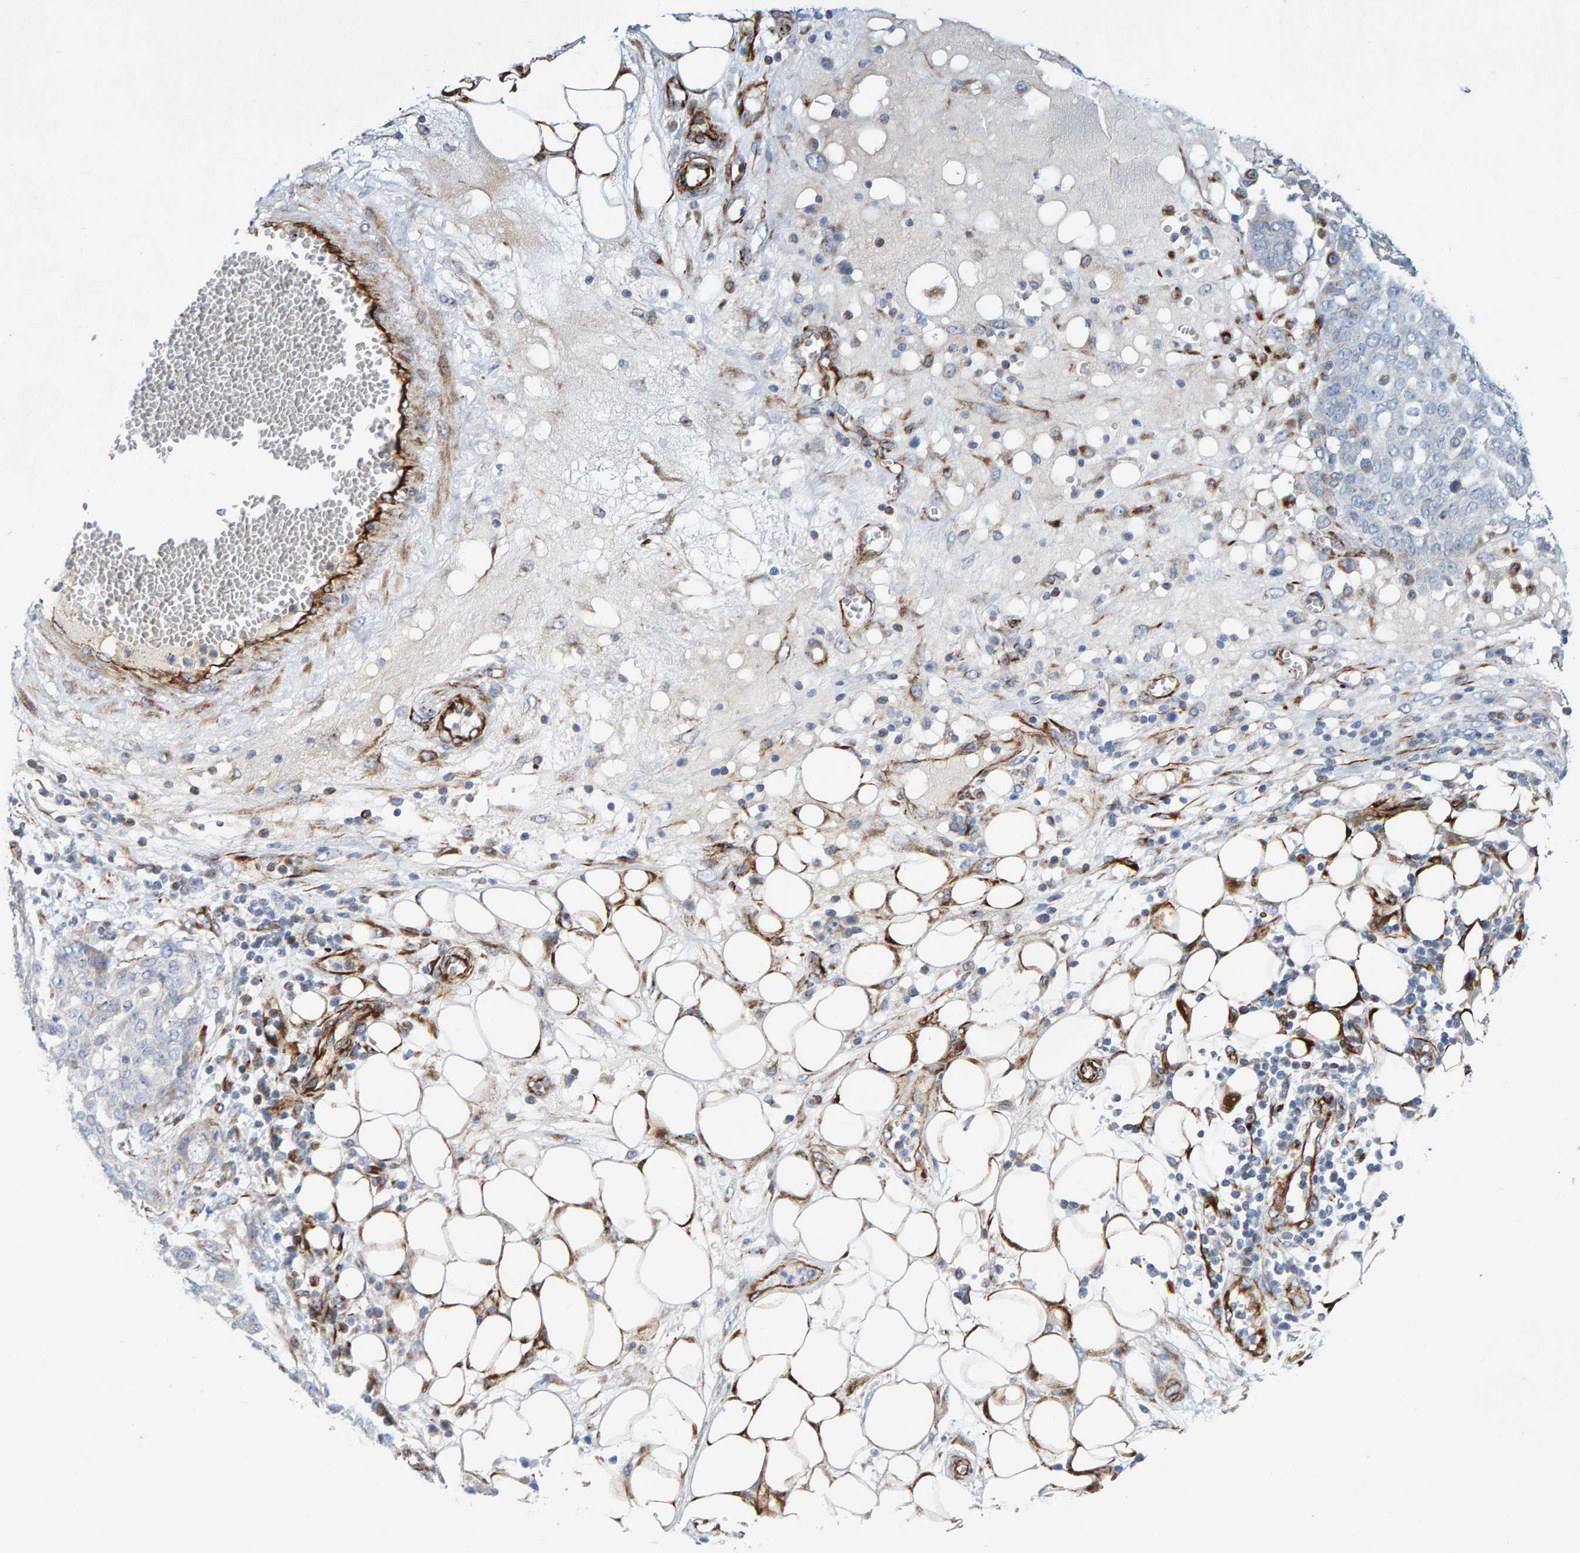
{"staining": {"intensity": "negative", "quantity": "none", "location": "none"}, "tissue": "ovarian cancer", "cell_type": "Tumor cells", "image_type": "cancer", "snomed": [{"axis": "morphology", "description": "Cystadenocarcinoma, serous, NOS"}, {"axis": "topography", "description": "Soft tissue"}, {"axis": "topography", "description": "Ovary"}], "caption": "A high-resolution image shows IHC staining of ovarian serous cystadenocarcinoma, which reveals no significant positivity in tumor cells.", "gene": "POLG2", "patient": {"sex": "female", "age": 57}}